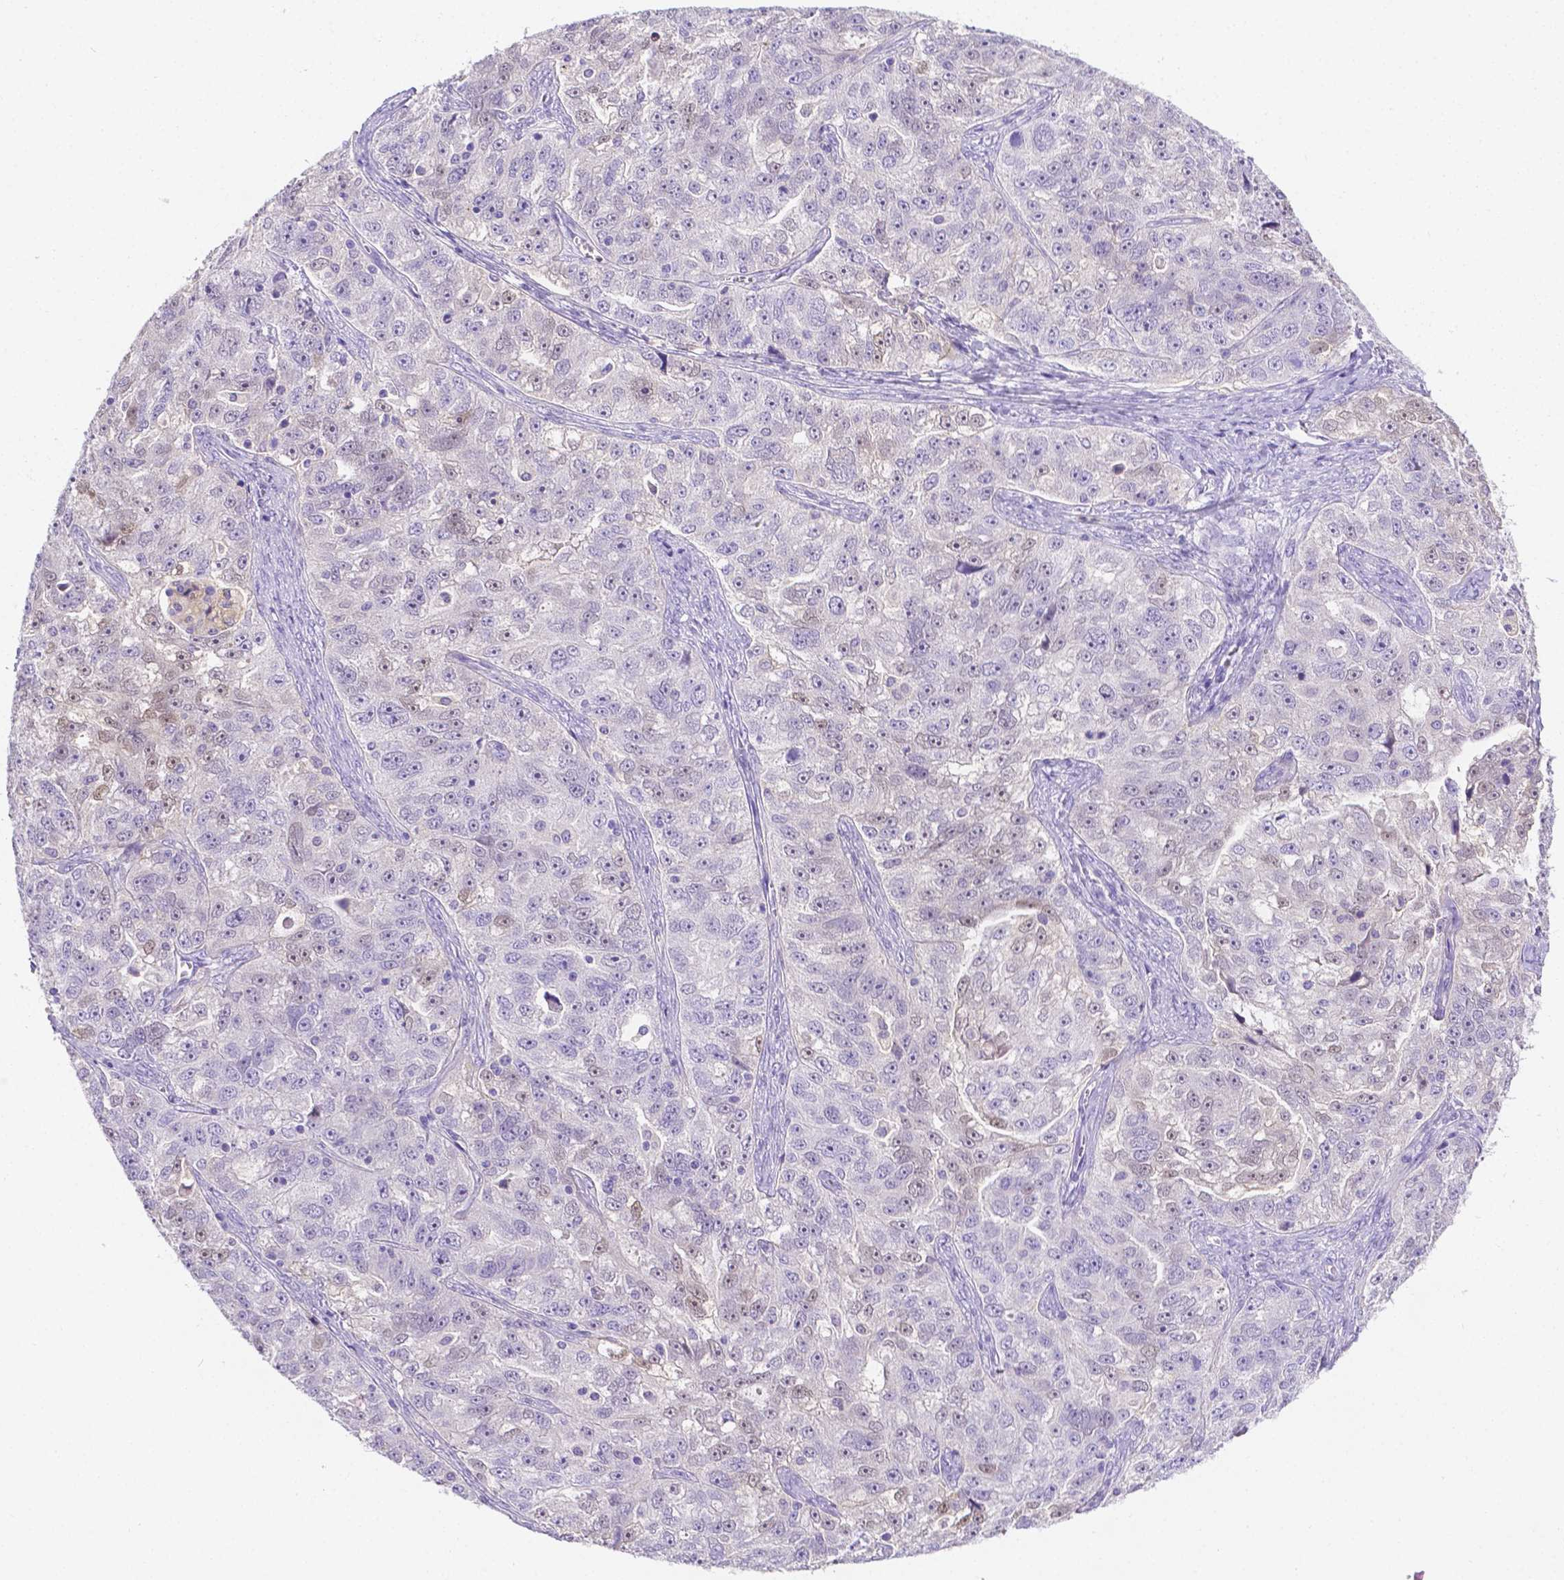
{"staining": {"intensity": "negative", "quantity": "none", "location": "none"}, "tissue": "ovarian cancer", "cell_type": "Tumor cells", "image_type": "cancer", "snomed": [{"axis": "morphology", "description": "Cystadenocarcinoma, serous, NOS"}, {"axis": "topography", "description": "Ovary"}], "caption": "Immunohistochemical staining of serous cystadenocarcinoma (ovarian) demonstrates no significant expression in tumor cells.", "gene": "NXPH2", "patient": {"sex": "female", "age": 51}}